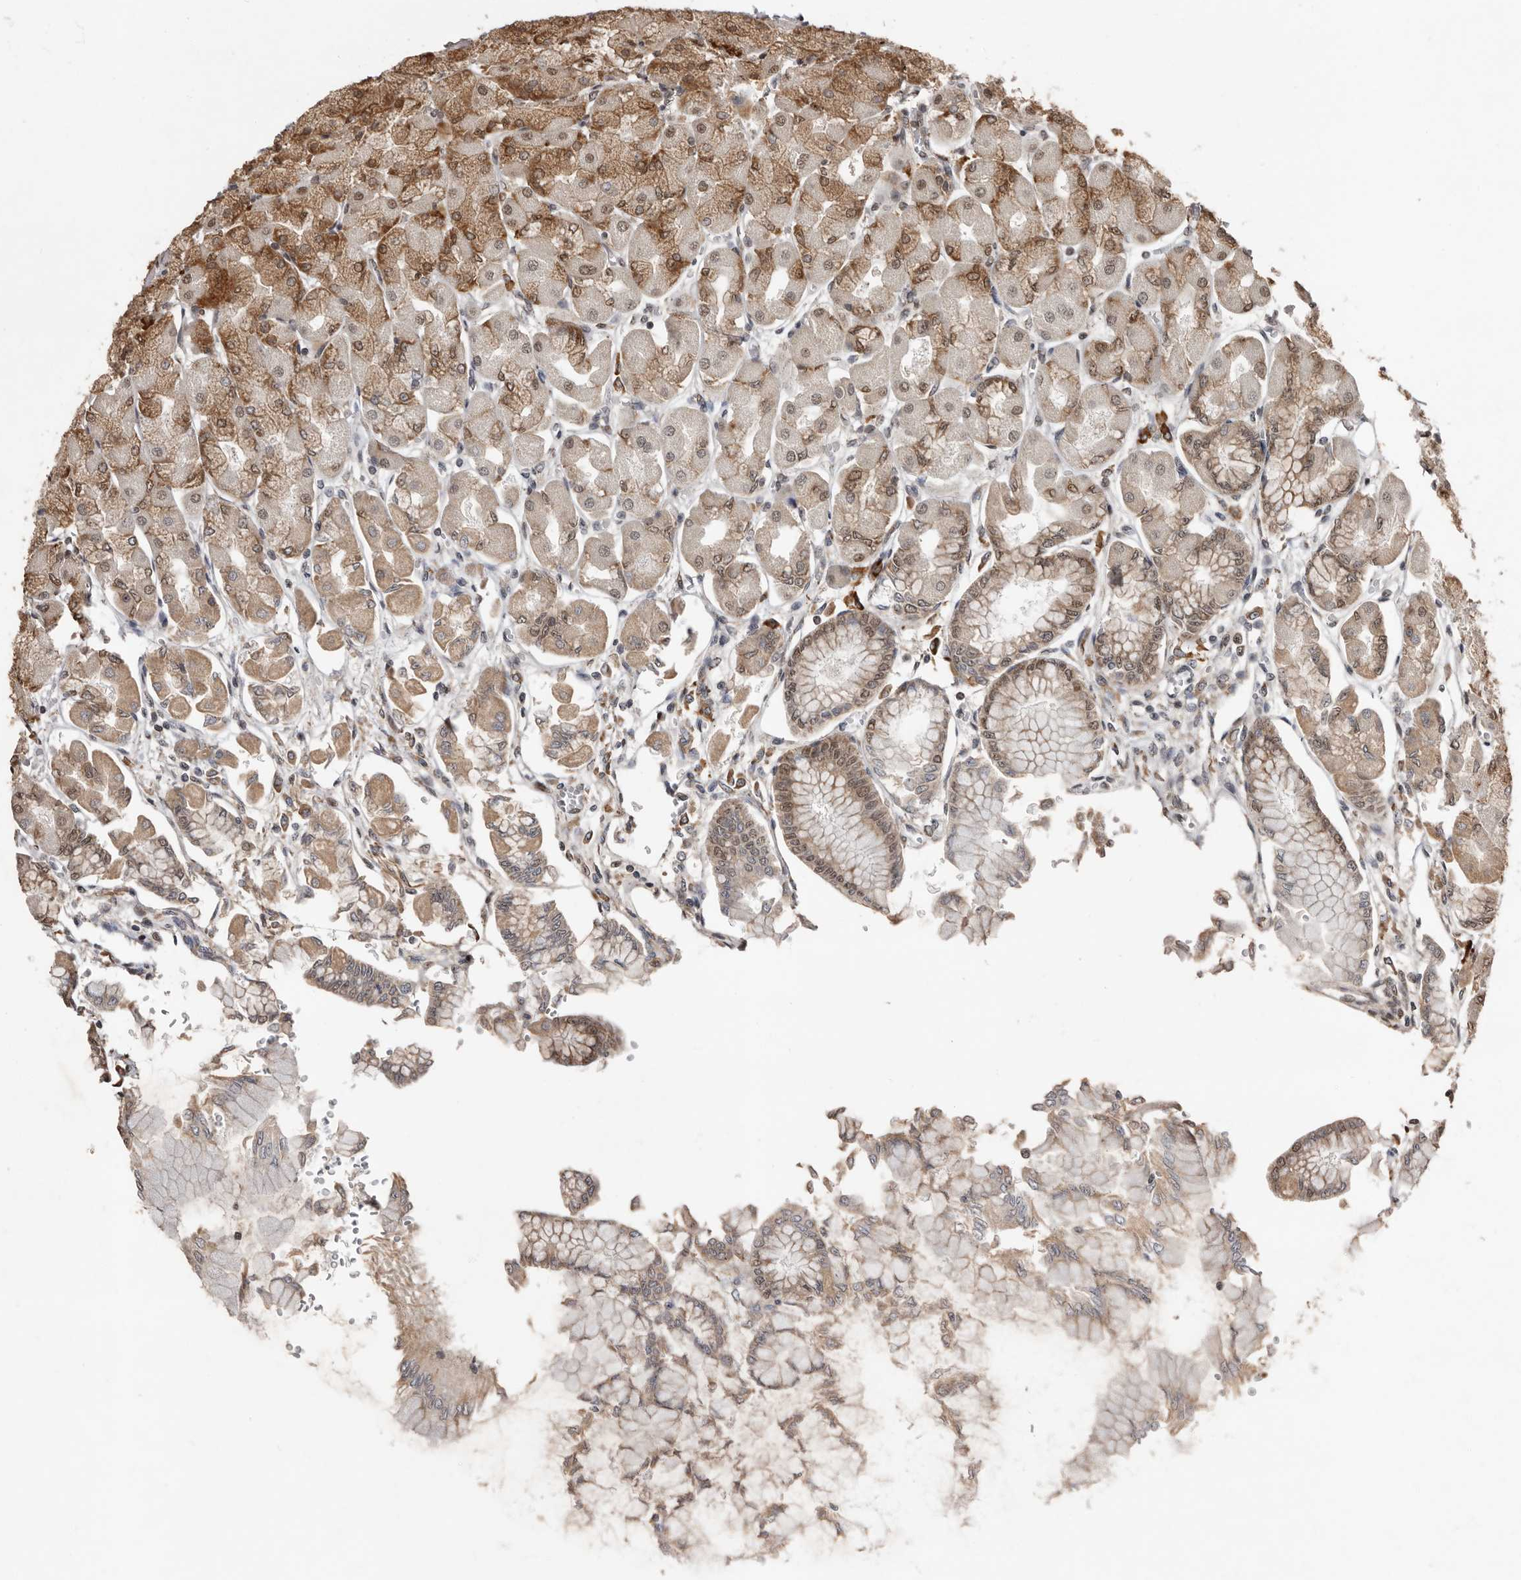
{"staining": {"intensity": "strong", "quantity": ">75%", "location": "cytoplasmic/membranous,nuclear"}, "tissue": "stomach", "cell_type": "Glandular cells", "image_type": "normal", "snomed": [{"axis": "morphology", "description": "Normal tissue, NOS"}, {"axis": "topography", "description": "Stomach, upper"}], "caption": "High-magnification brightfield microscopy of normal stomach stained with DAB (brown) and counterstained with hematoxylin (blue). glandular cells exhibit strong cytoplasmic/membranous,nuclear positivity is appreciated in approximately>75% of cells. The staining was performed using DAB to visualize the protein expression in brown, while the nuclei were stained in blue with hematoxylin (Magnification: 20x).", "gene": "LRGUK", "patient": {"sex": "female", "age": 56}}